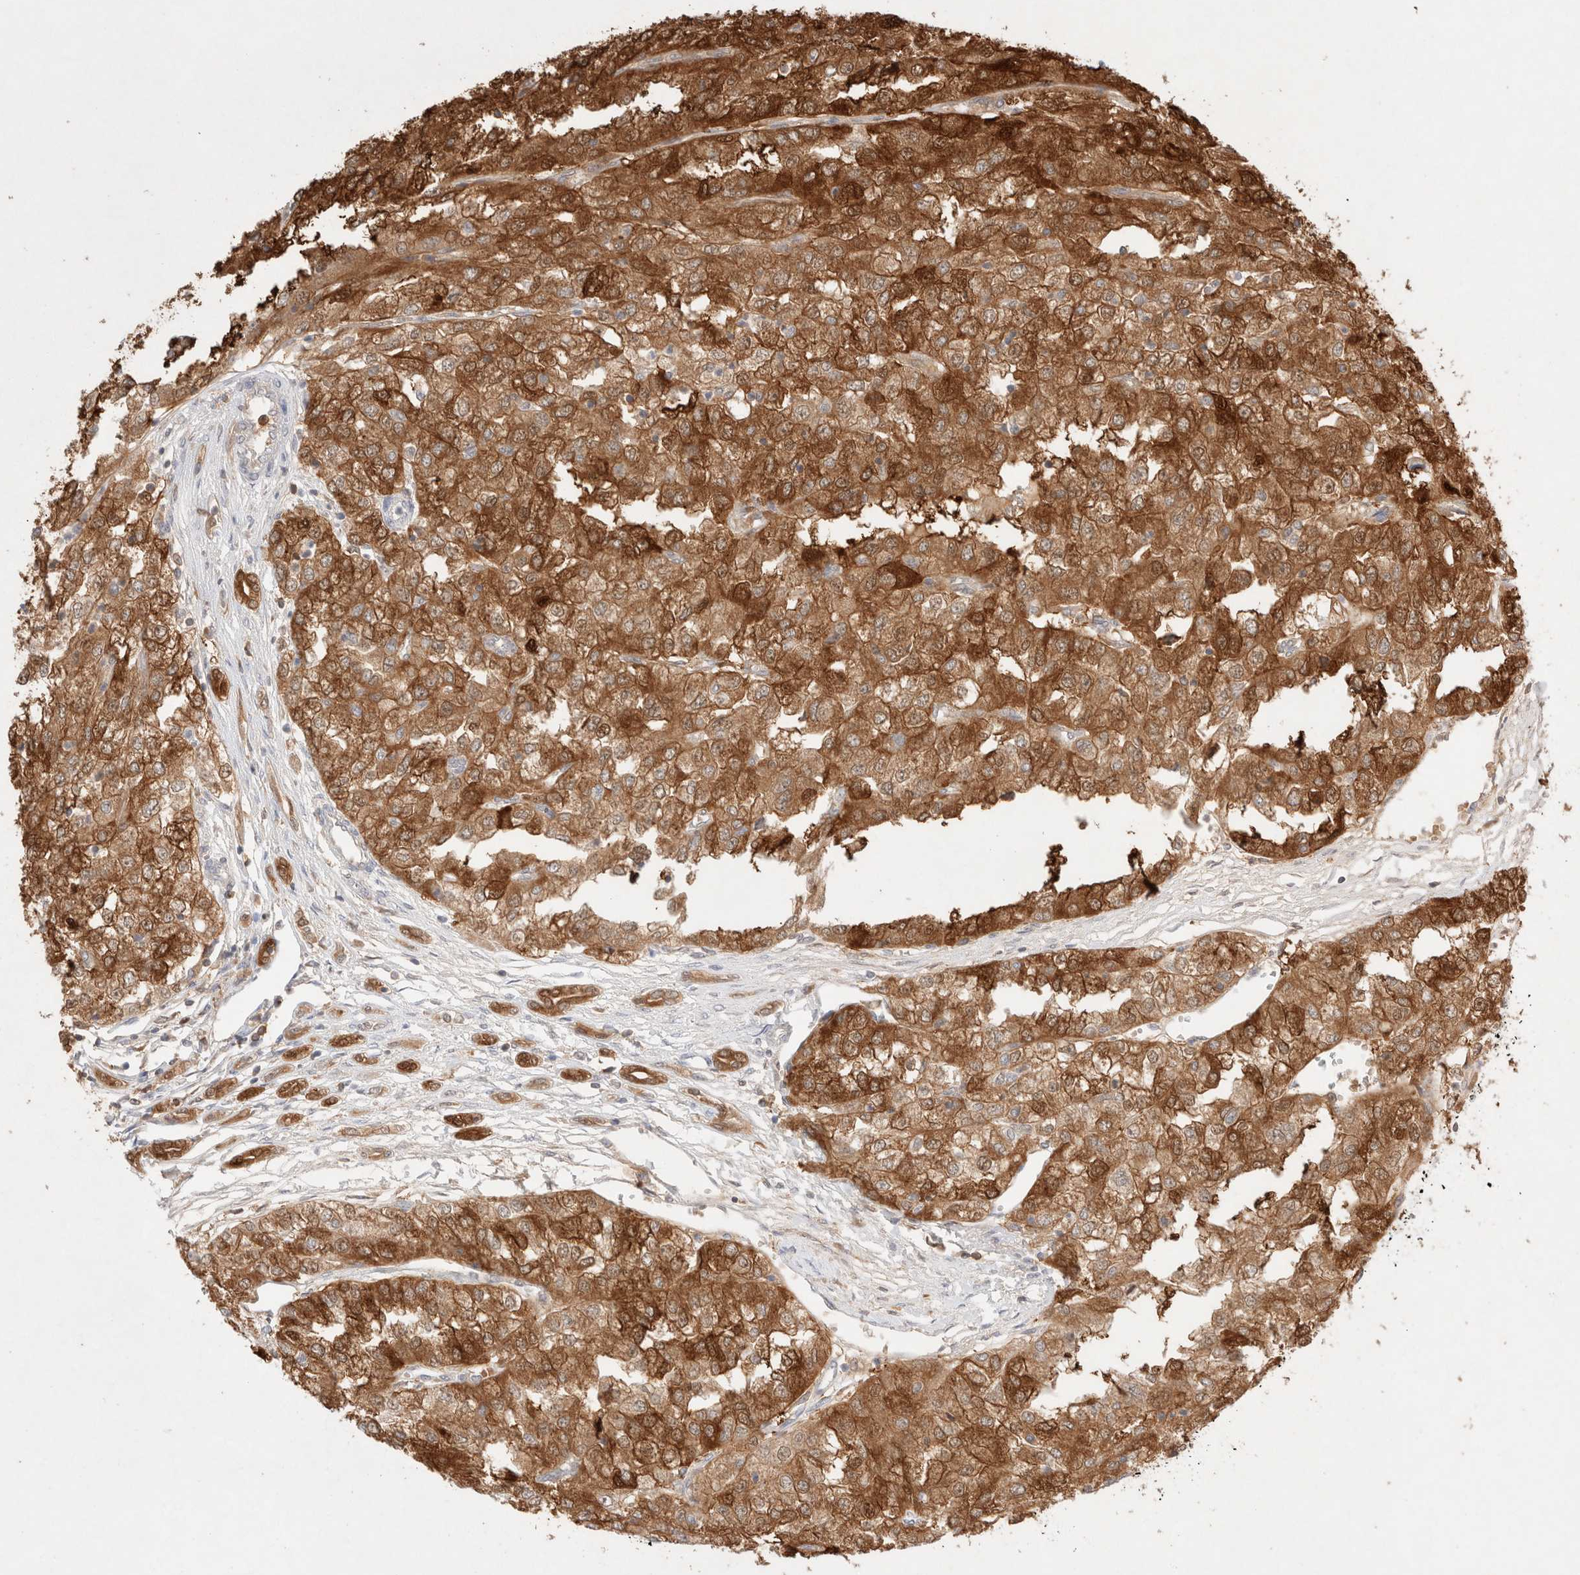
{"staining": {"intensity": "moderate", "quantity": ">75%", "location": "cytoplasmic/membranous"}, "tissue": "renal cancer", "cell_type": "Tumor cells", "image_type": "cancer", "snomed": [{"axis": "morphology", "description": "Adenocarcinoma, NOS"}, {"axis": "topography", "description": "Kidney"}], "caption": "Protein expression analysis of renal cancer (adenocarcinoma) demonstrates moderate cytoplasmic/membranous expression in approximately >75% of tumor cells. (DAB (3,3'-diaminobenzidine) = brown stain, brightfield microscopy at high magnification).", "gene": "STARD10", "patient": {"sex": "female", "age": 54}}